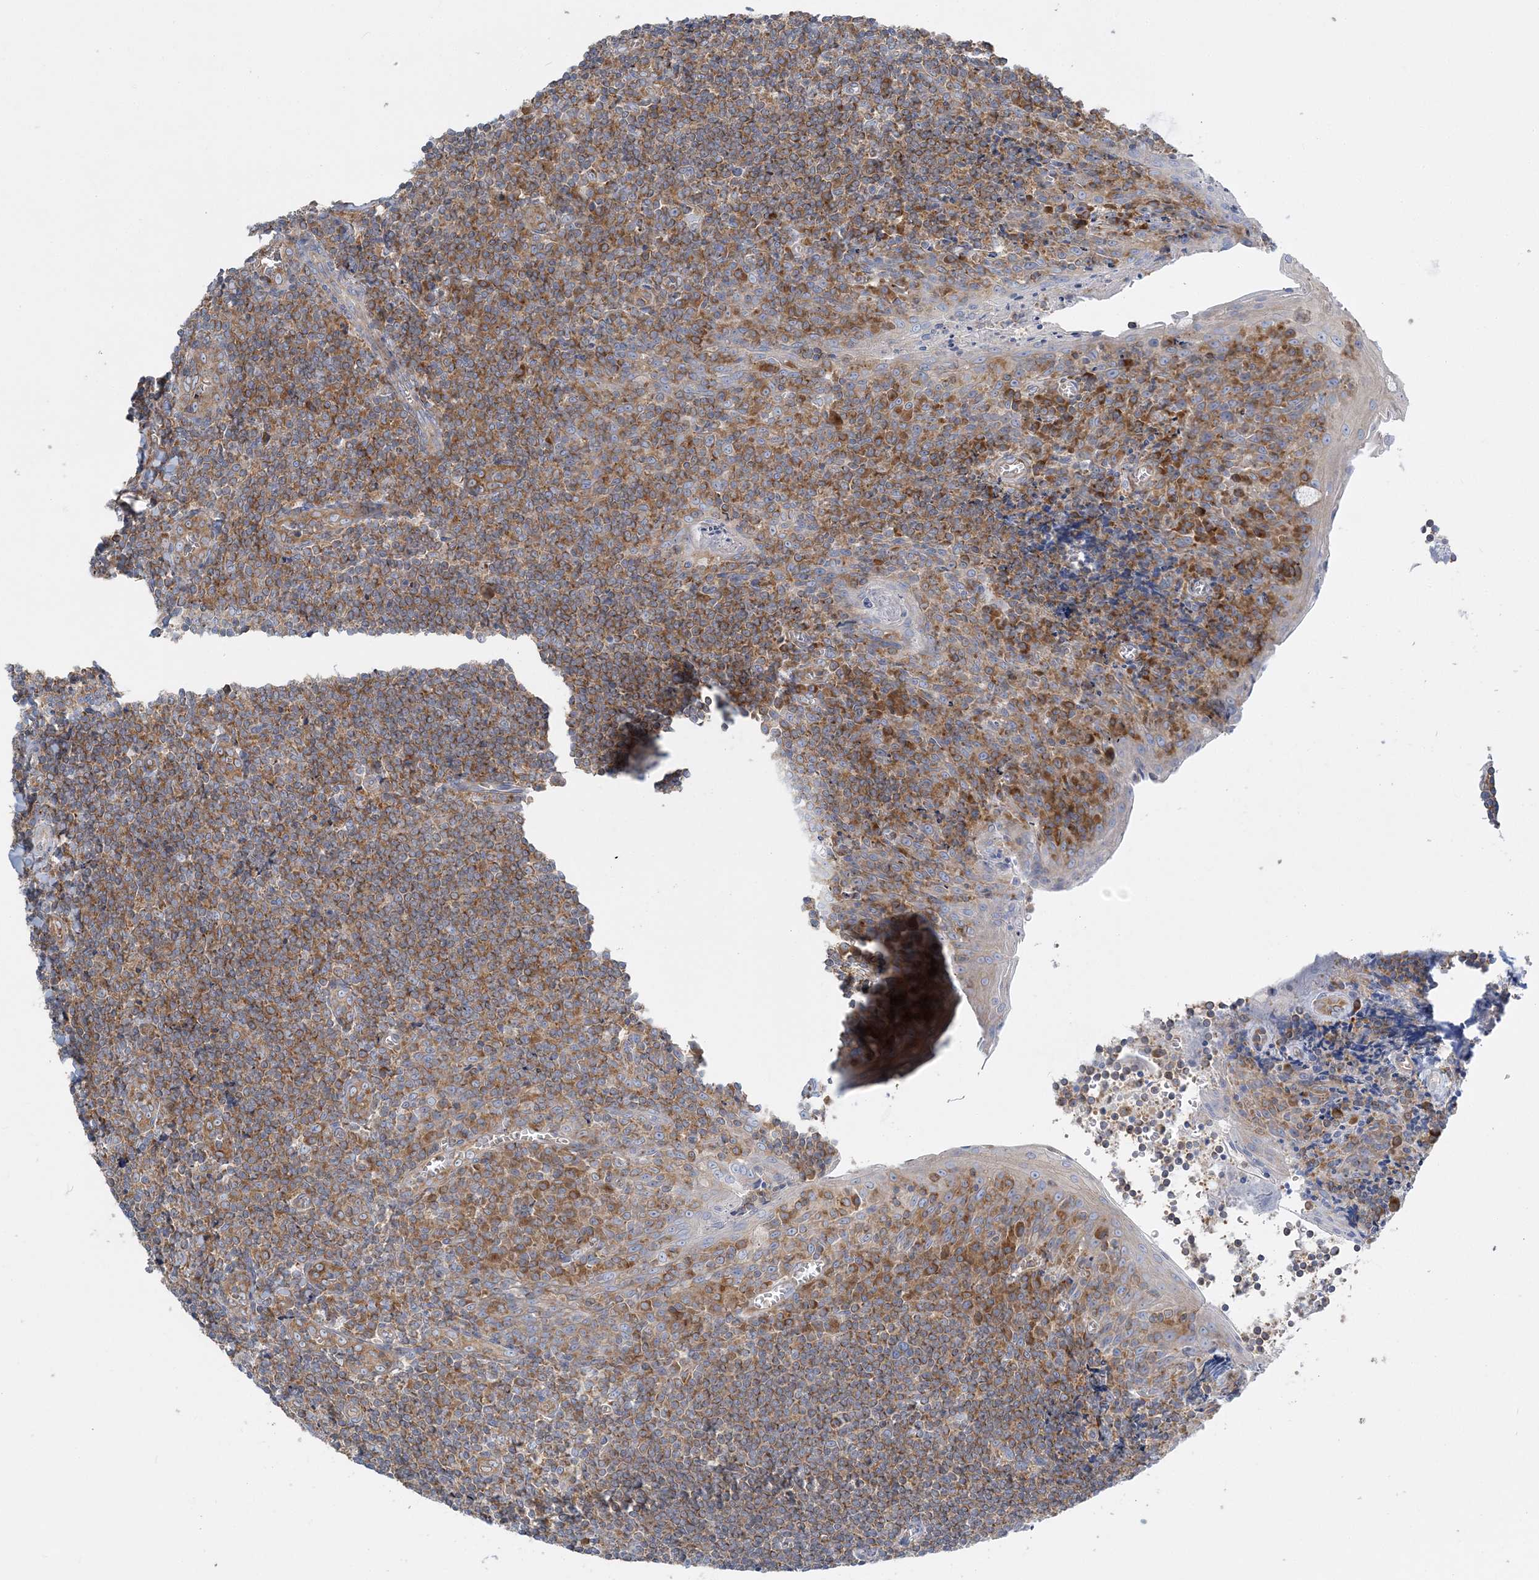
{"staining": {"intensity": "weak", "quantity": "25%-75%", "location": "cytoplasmic/membranous"}, "tissue": "tonsil", "cell_type": "Germinal center cells", "image_type": "normal", "snomed": [{"axis": "morphology", "description": "Normal tissue, NOS"}, {"axis": "topography", "description": "Tonsil"}], "caption": "This histopathology image reveals benign tonsil stained with immunohistochemistry (IHC) to label a protein in brown. The cytoplasmic/membranous of germinal center cells show weak positivity for the protein. Nuclei are counter-stained blue.", "gene": "FAM114A2", "patient": {"sex": "male", "age": 27}}